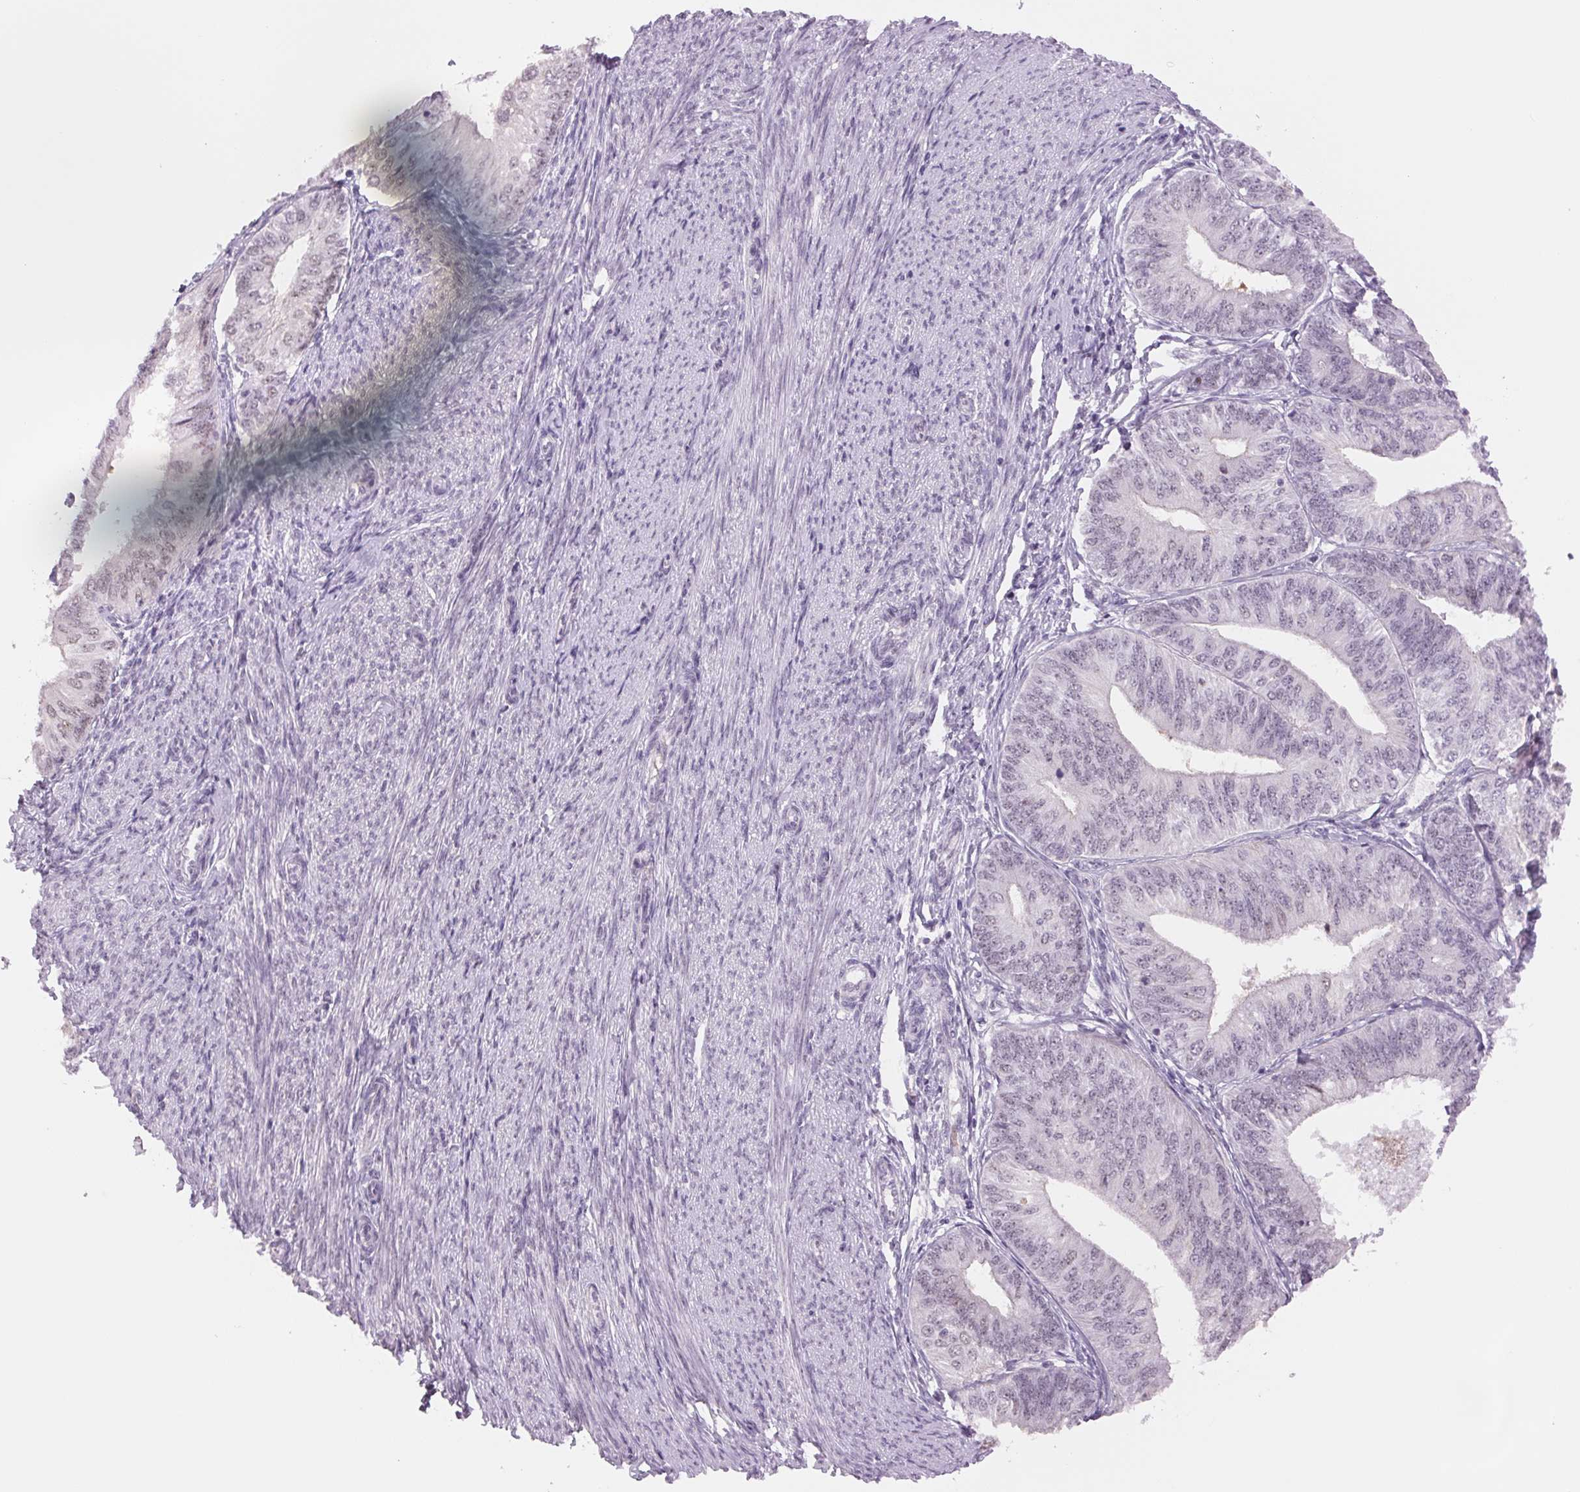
{"staining": {"intensity": "negative", "quantity": "none", "location": "none"}, "tissue": "endometrial cancer", "cell_type": "Tumor cells", "image_type": "cancer", "snomed": [{"axis": "morphology", "description": "Adenocarcinoma, NOS"}, {"axis": "topography", "description": "Endometrium"}], "caption": "Human endometrial cancer (adenocarcinoma) stained for a protein using IHC shows no expression in tumor cells.", "gene": "ZC3H14", "patient": {"sex": "female", "age": 58}}